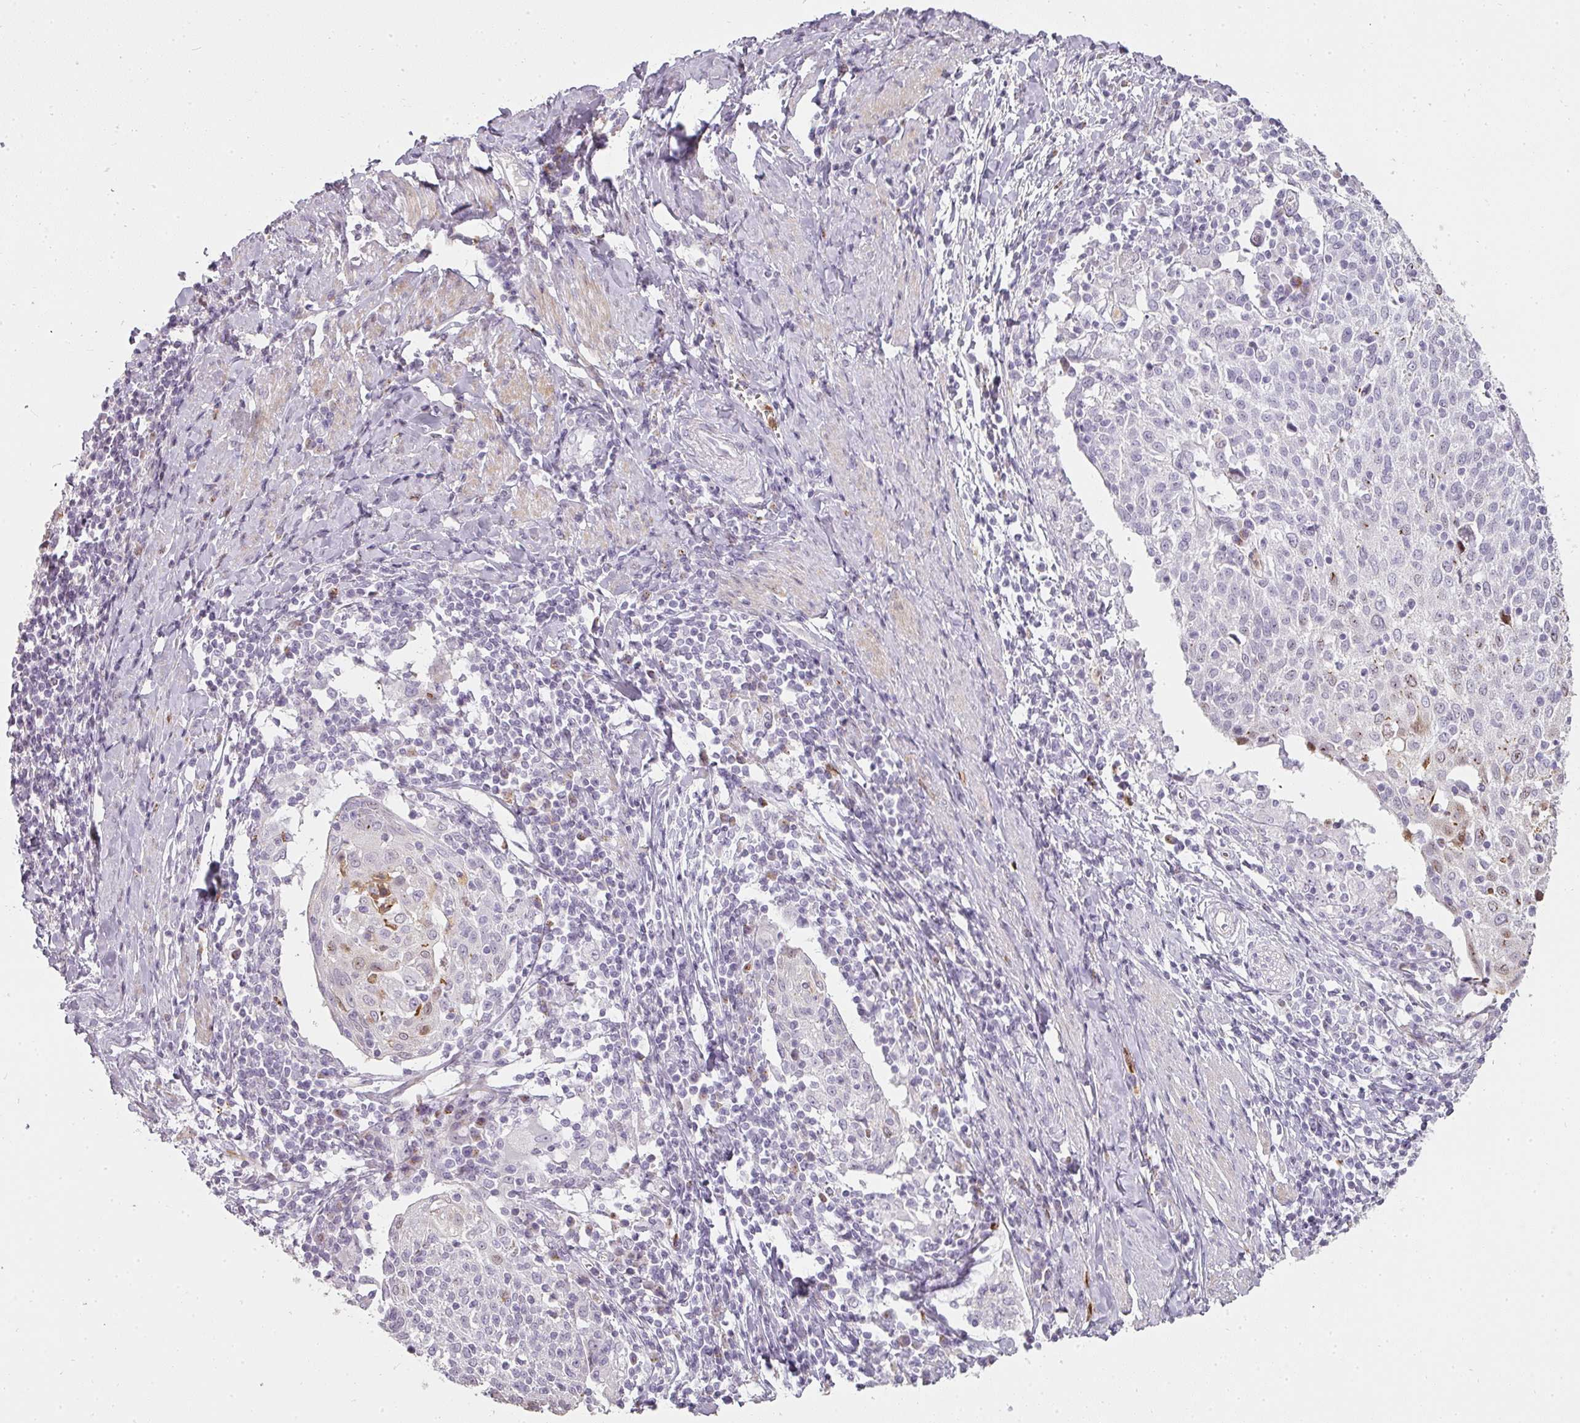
{"staining": {"intensity": "weak", "quantity": "<25%", "location": "cytoplasmic/membranous,nuclear"}, "tissue": "cervical cancer", "cell_type": "Tumor cells", "image_type": "cancer", "snomed": [{"axis": "morphology", "description": "Squamous cell carcinoma, NOS"}, {"axis": "topography", "description": "Cervix"}], "caption": "Immunohistochemical staining of human cervical squamous cell carcinoma shows no significant positivity in tumor cells. Nuclei are stained in blue.", "gene": "BIK", "patient": {"sex": "female", "age": 52}}